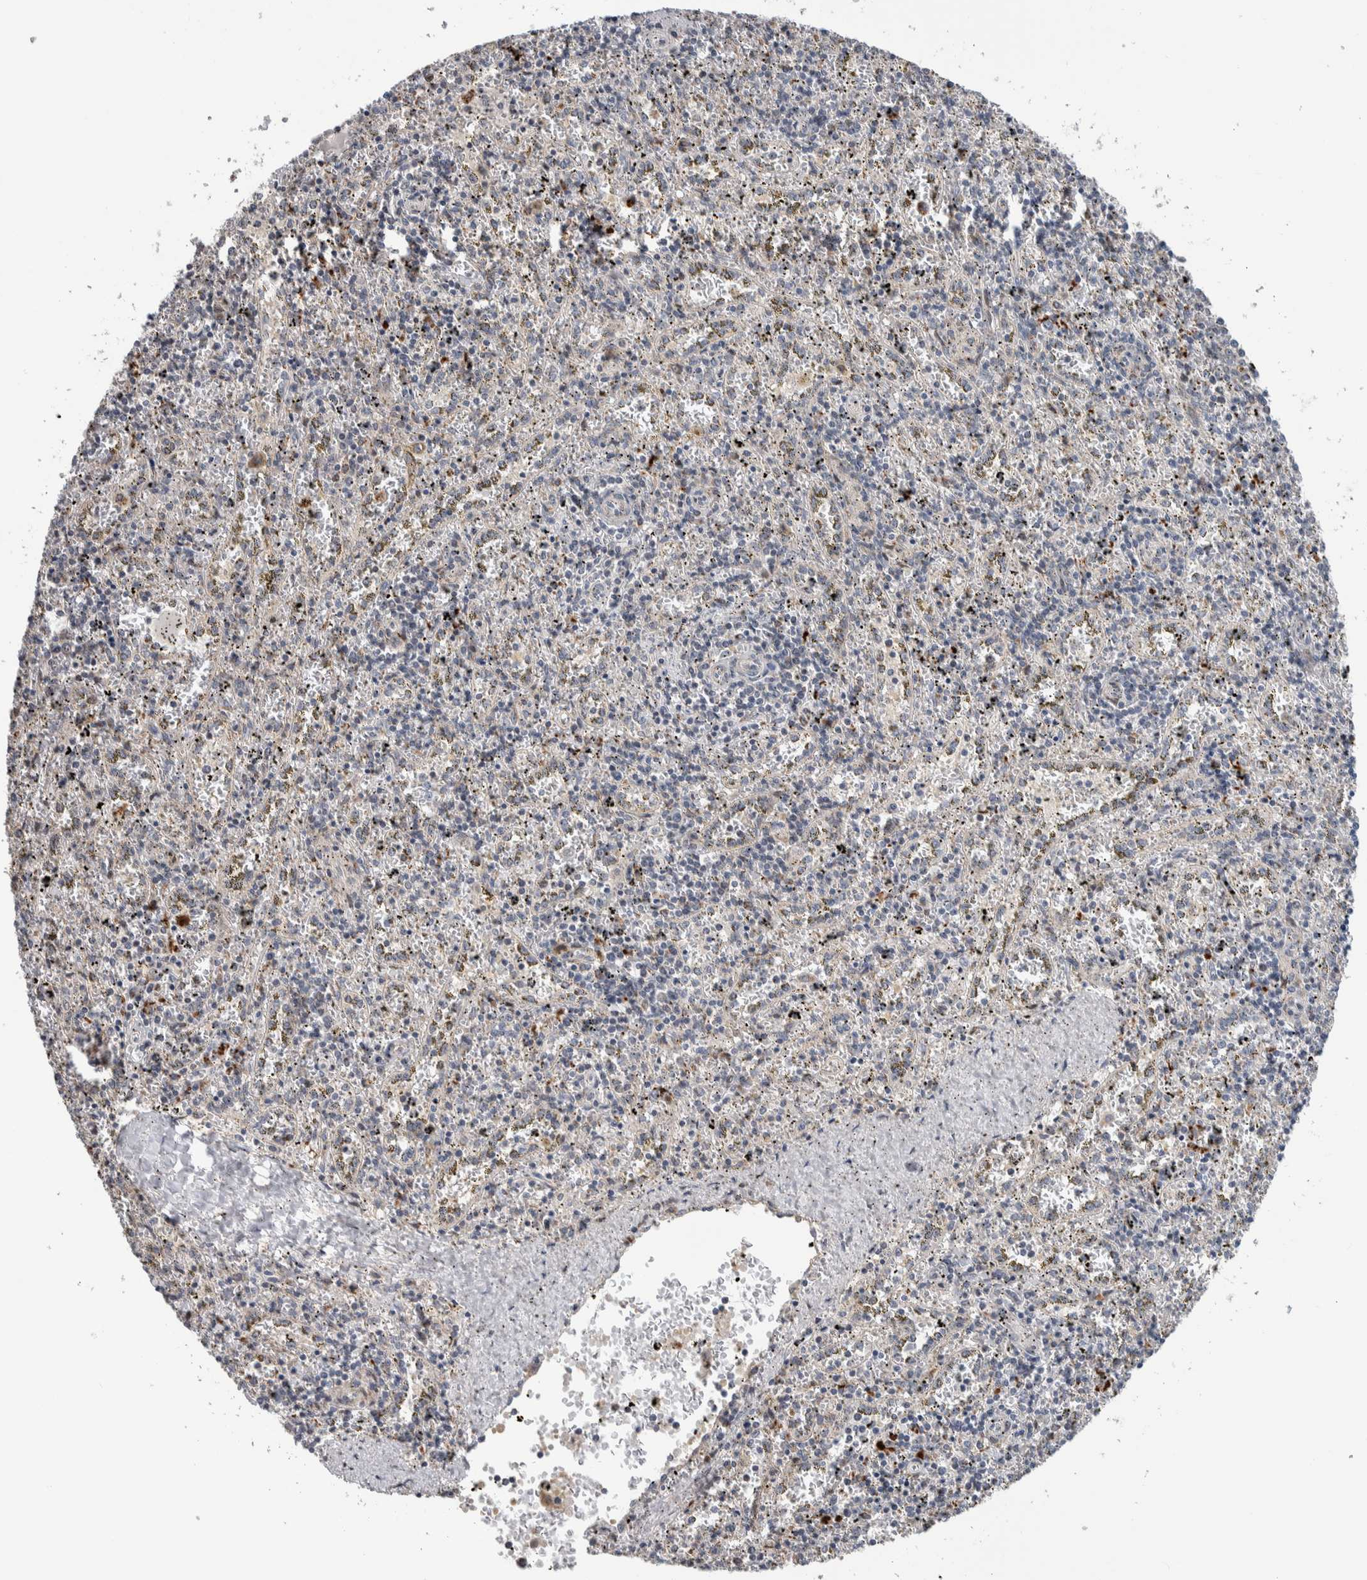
{"staining": {"intensity": "negative", "quantity": "none", "location": "none"}, "tissue": "spleen", "cell_type": "Cells in red pulp", "image_type": "normal", "snomed": [{"axis": "morphology", "description": "Normal tissue, NOS"}, {"axis": "topography", "description": "Spleen"}], "caption": "IHC of unremarkable human spleen demonstrates no positivity in cells in red pulp. (Stains: DAB immunohistochemistry (IHC) with hematoxylin counter stain, Microscopy: brightfield microscopy at high magnification).", "gene": "PRRG4", "patient": {"sex": "male", "age": 11}}